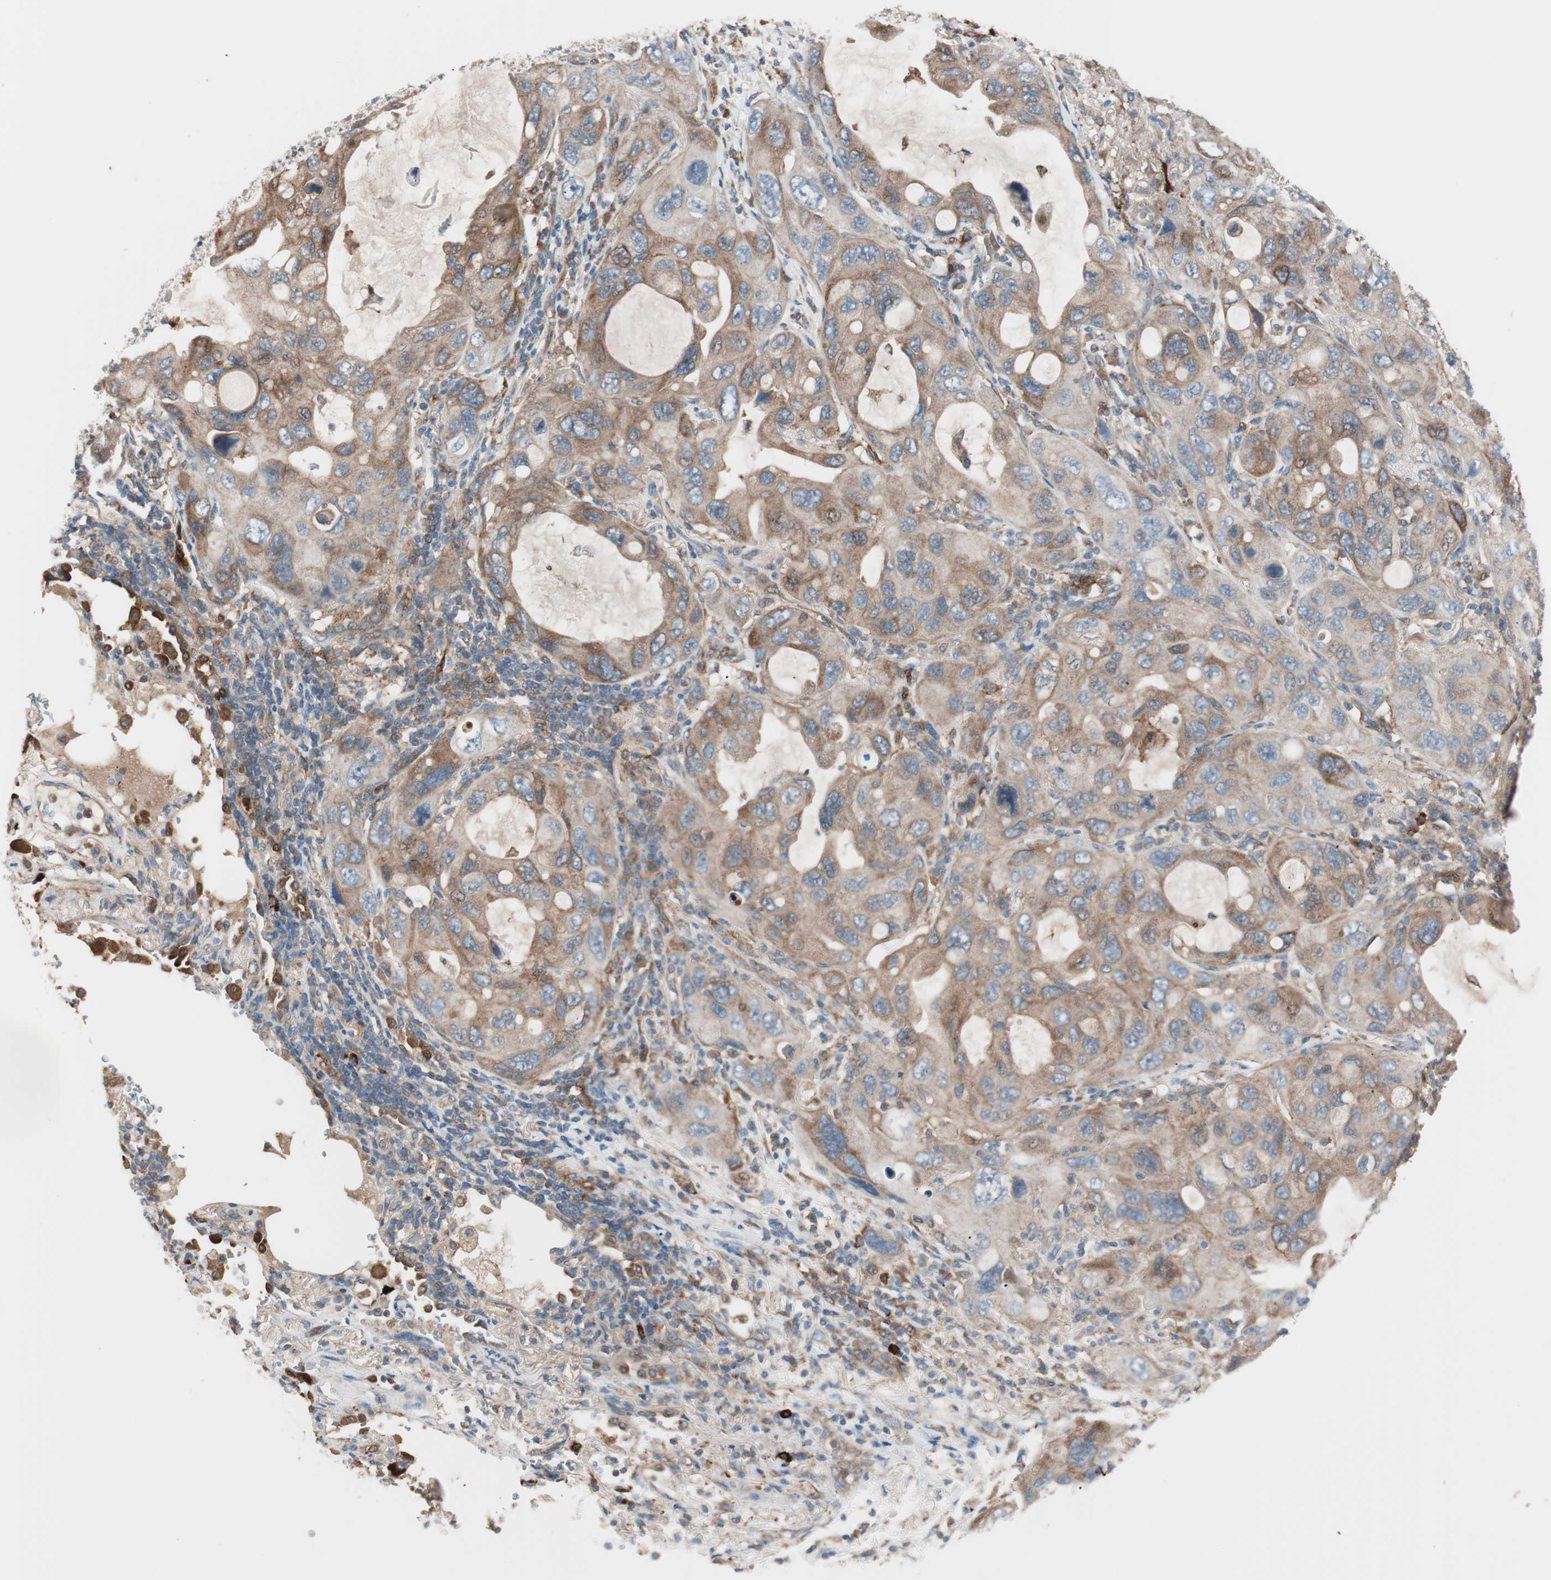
{"staining": {"intensity": "moderate", "quantity": ">75%", "location": "cytoplasmic/membranous"}, "tissue": "lung cancer", "cell_type": "Tumor cells", "image_type": "cancer", "snomed": [{"axis": "morphology", "description": "Squamous cell carcinoma, NOS"}, {"axis": "topography", "description": "Lung"}], "caption": "This histopathology image shows immunohistochemistry staining of squamous cell carcinoma (lung), with medium moderate cytoplasmic/membranous expression in approximately >75% of tumor cells.", "gene": "STAB1", "patient": {"sex": "female", "age": 73}}